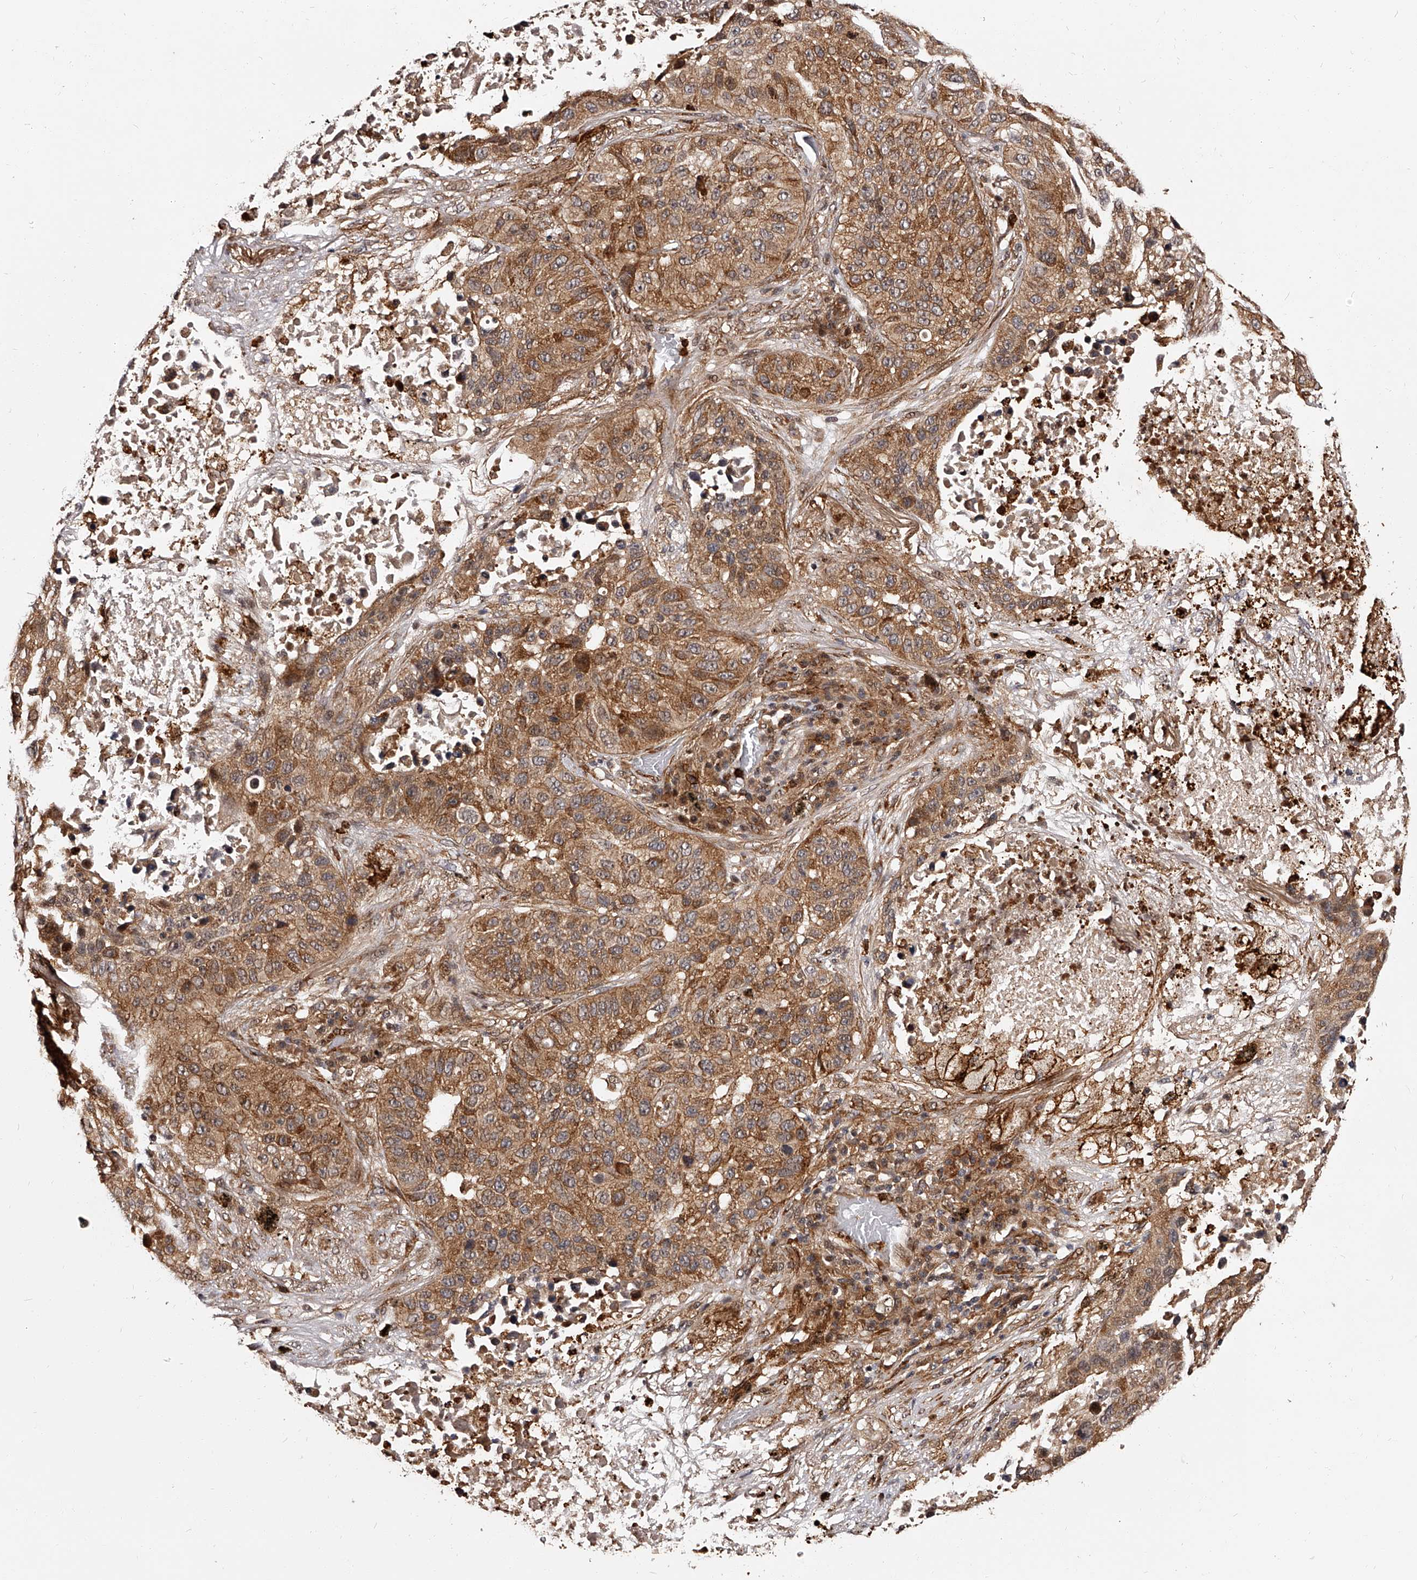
{"staining": {"intensity": "moderate", "quantity": ">75%", "location": "cytoplasmic/membranous"}, "tissue": "lung cancer", "cell_type": "Tumor cells", "image_type": "cancer", "snomed": [{"axis": "morphology", "description": "Squamous cell carcinoma, NOS"}, {"axis": "topography", "description": "Lung"}], "caption": "Brown immunohistochemical staining in lung squamous cell carcinoma shows moderate cytoplasmic/membranous positivity in about >75% of tumor cells.", "gene": "RSC1A1", "patient": {"sex": "male", "age": 57}}